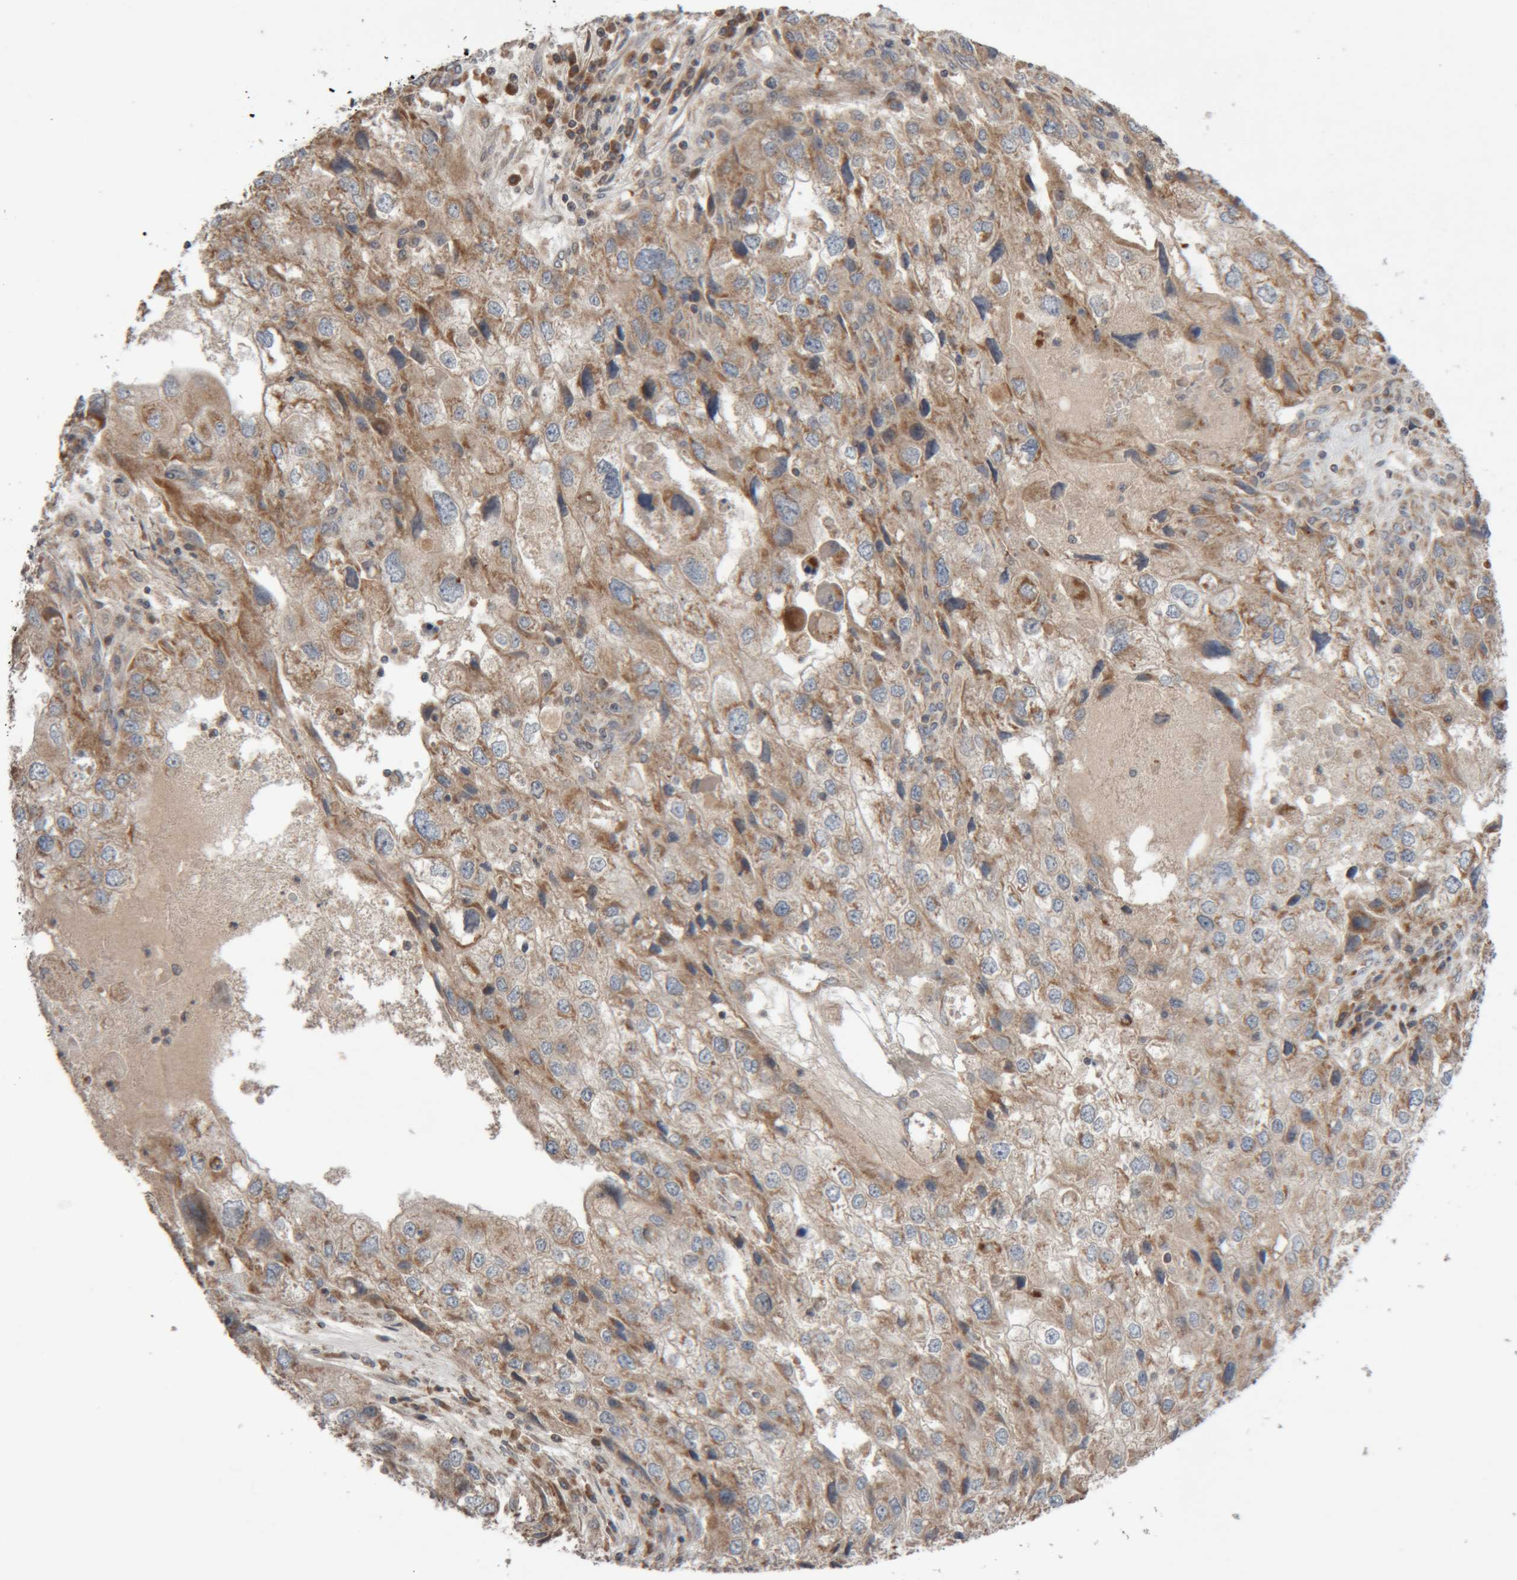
{"staining": {"intensity": "moderate", "quantity": ">75%", "location": "cytoplasmic/membranous"}, "tissue": "endometrial cancer", "cell_type": "Tumor cells", "image_type": "cancer", "snomed": [{"axis": "morphology", "description": "Adenocarcinoma, NOS"}, {"axis": "topography", "description": "Endometrium"}], "caption": "Protein positivity by immunohistochemistry reveals moderate cytoplasmic/membranous positivity in about >75% of tumor cells in adenocarcinoma (endometrial). (DAB (3,3'-diaminobenzidine) IHC with brightfield microscopy, high magnification).", "gene": "KIF21B", "patient": {"sex": "female", "age": 49}}